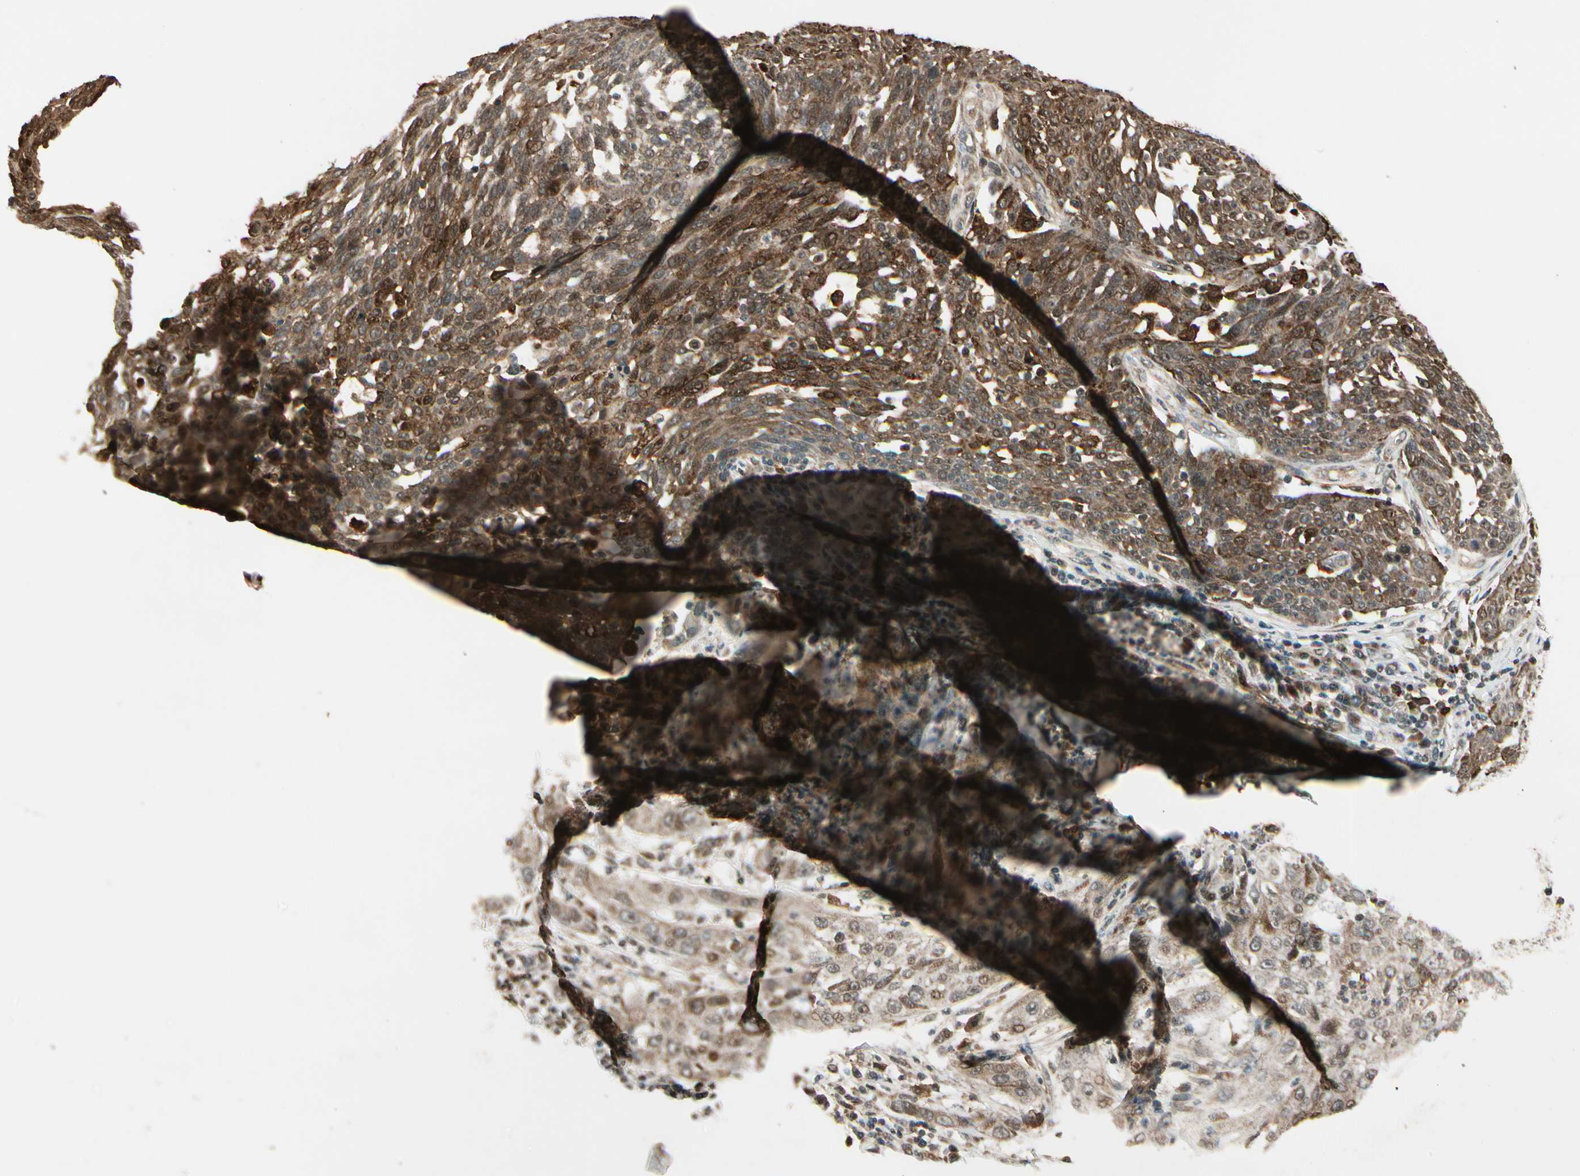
{"staining": {"intensity": "moderate", "quantity": ">75%", "location": "cytoplasmic/membranous"}, "tissue": "cervical cancer", "cell_type": "Tumor cells", "image_type": "cancer", "snomed": [{"axis": "morphology", "description": "Squamous cell carcinoma, NOS"}, {"axis": "topography", "description": "Cervix"}], "caption": "Protein expression analysis of cervical cancer shows moderate cytoplasmic/membranous positivity in approximately >75% of tumor cells.", "gene": "GLUL", "patient": {"sex": "female", "age": 34}}